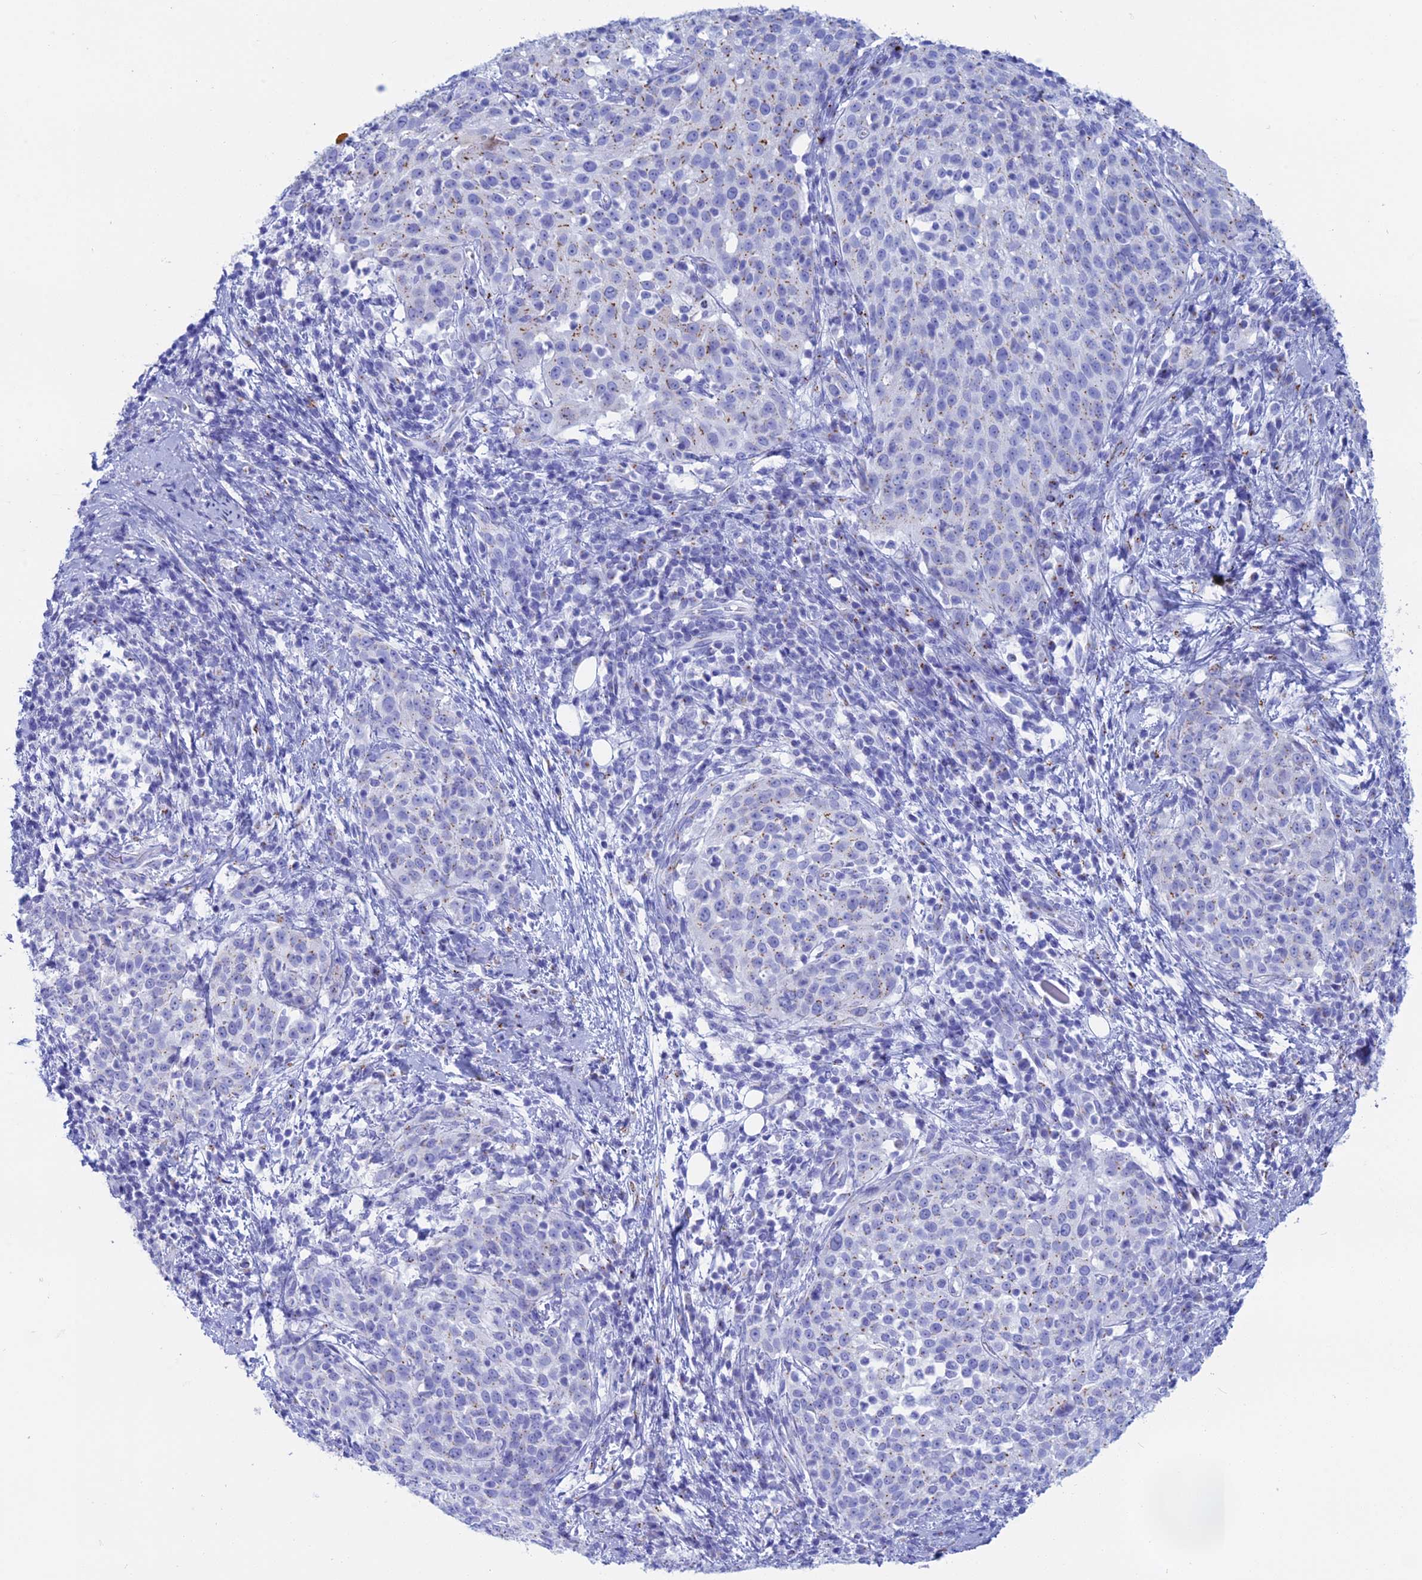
{"staining": {"intensity": "weak", "quantity": "<25%", "location": "cytoplasmic/membranous"}, "tissue": "cervical cancer", "cell_type": "Tumor cells", "image_type": "cancer", "snomed": [{"axis": "morphology", "description": "Squamous cell carcinoma, NOS"}, {"axis": "topography", "description": "Cervix"}], "caption": "High power microscopy image of an IHC micrograph of cervical cancer (squamous cell carcinoma), revealing no significant expression in tumor cells. (Immunohistochemistry (ihc), brightfield microscopy, high magnification).", "gene": "ERICH4", "patient": {"sex": "female", "age": 57}}